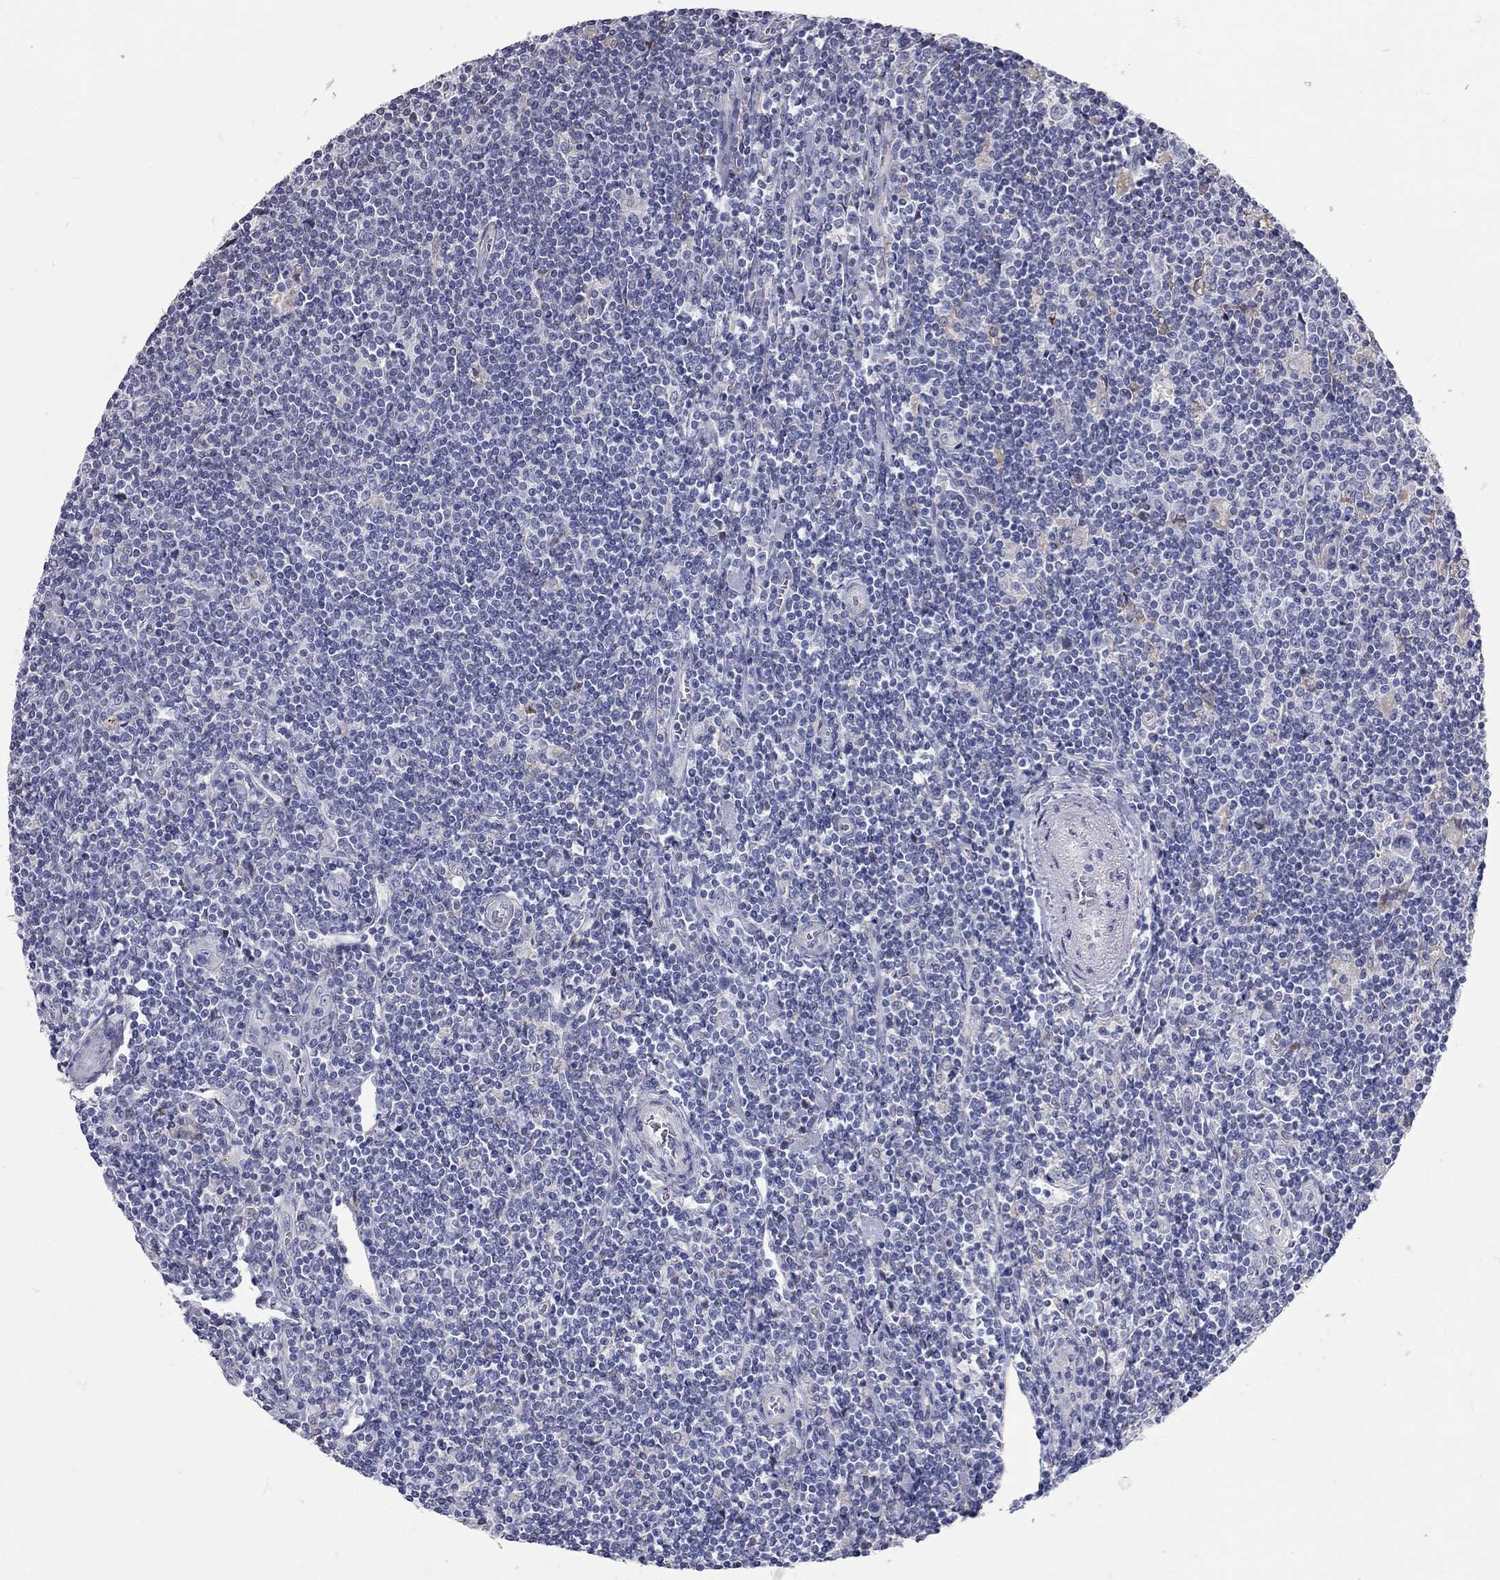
{"staining": {"intensity": "negative", "quantity": "none", "location": "none"}, "tissue": "lymphoma", "cell_type": "Tumor cells", "image_type": "cancer", "snomed": [{"axis": "morphology", "description": "Hodgkin's disease, NOS"}, {"axis": "topography", "description": "Lymph node"}], "caption": "The histopathology image reveals no staining of tumor cells in lymphoma. (Immunohistochemistry (ihc), brightfield microscopy, high magnification).", "gene": "XAGE2", "patient": {"sex": "male", "age": 40}}